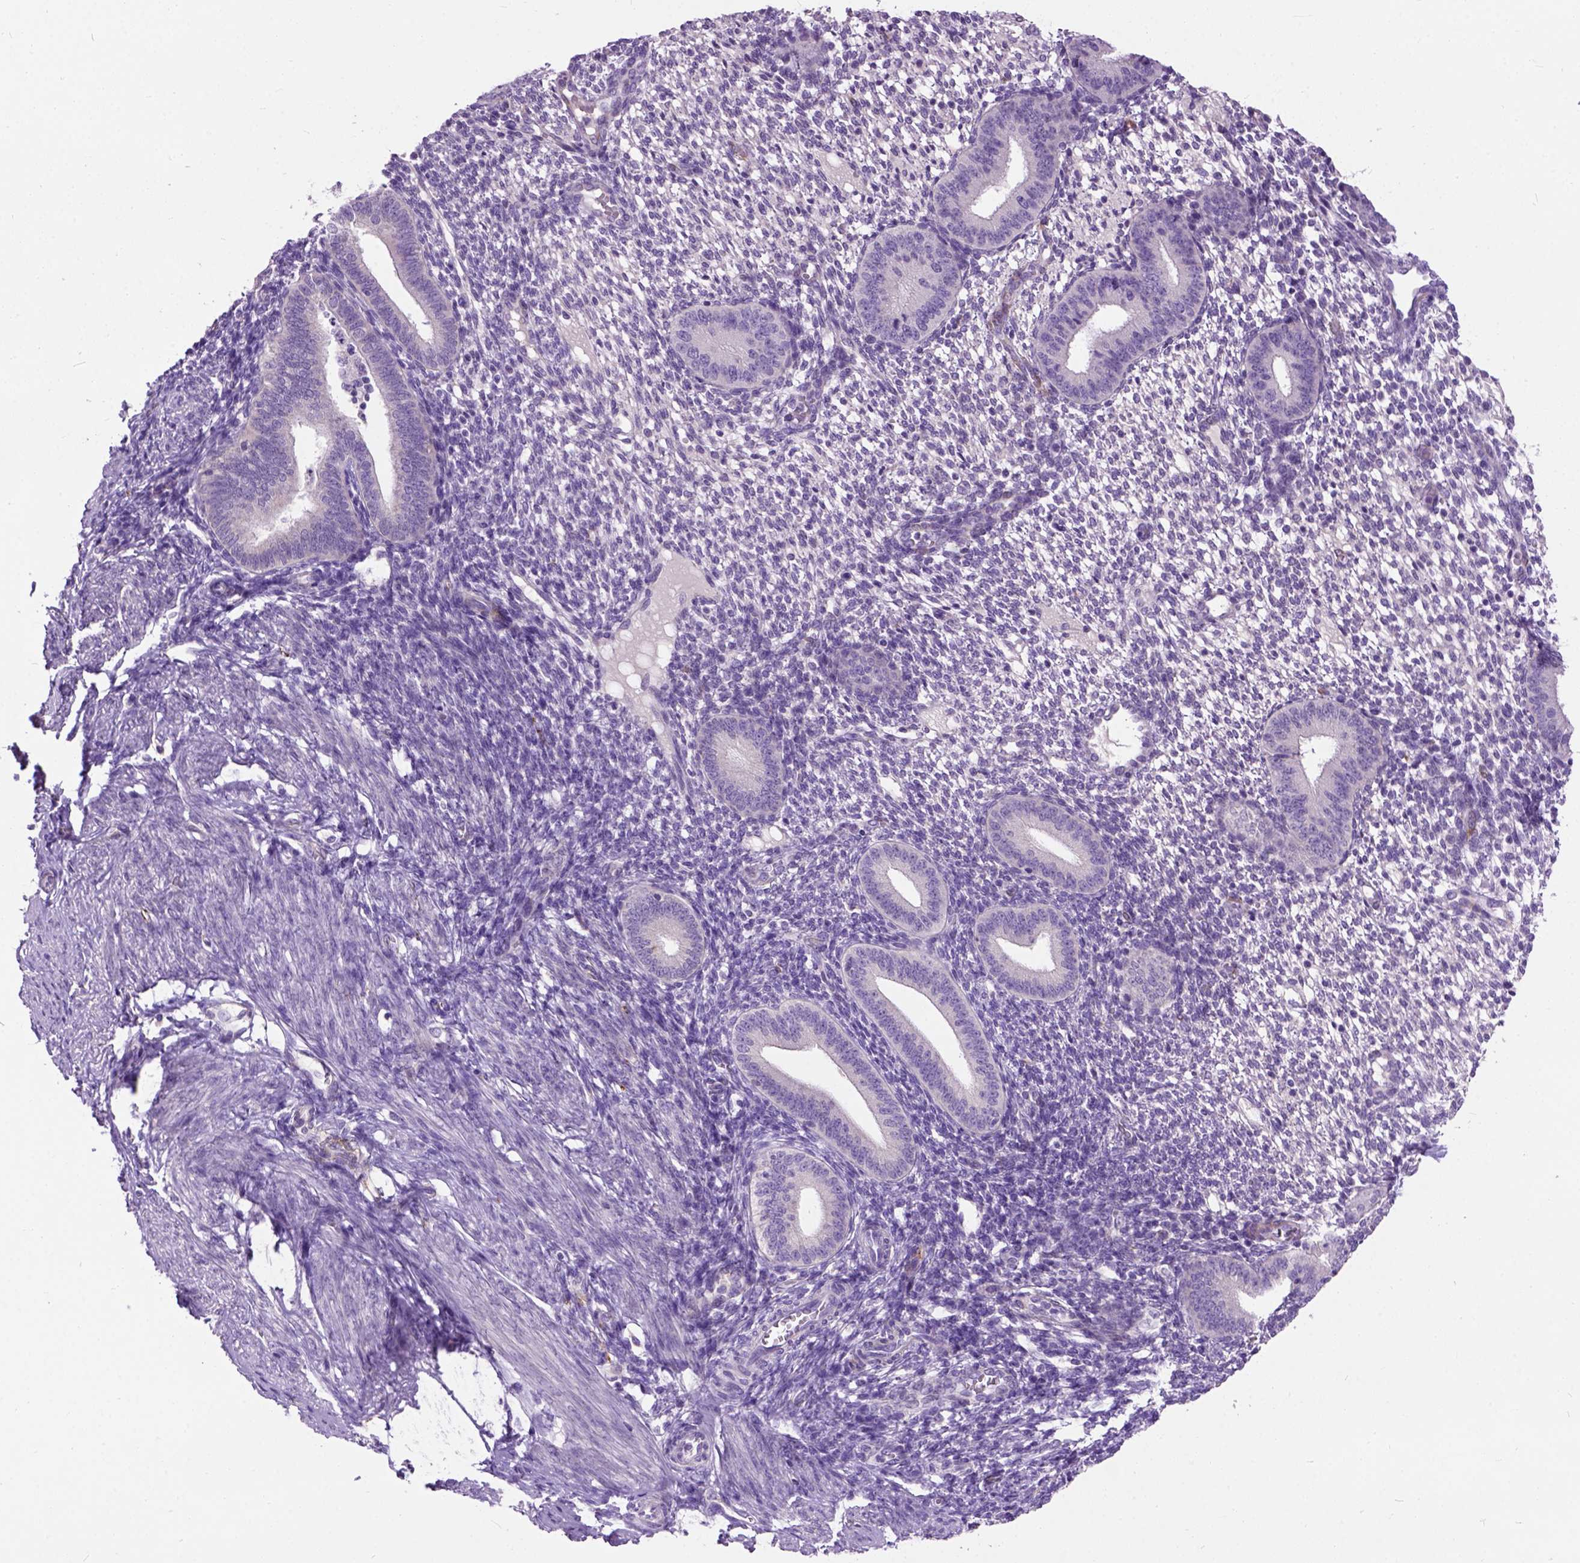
{"staining": {"intensity": "negative", "quantity": "none", "location": "none"}, "tissue": "endometrium", "cell_type": "Cells in endometrial stroma", "image_type": "normal", "snomed": [{"axis": "morphology", "description": "Normal tissue, NOS"}, {"axis": "topography", "description": "Endometrium"}], "caption": "There is no significant staining in cells in endometrial stroma of endometrium. Nuclei are stained in blue.", "gene": "MAPT", "patient": {"sex": "female", "age": 40}}